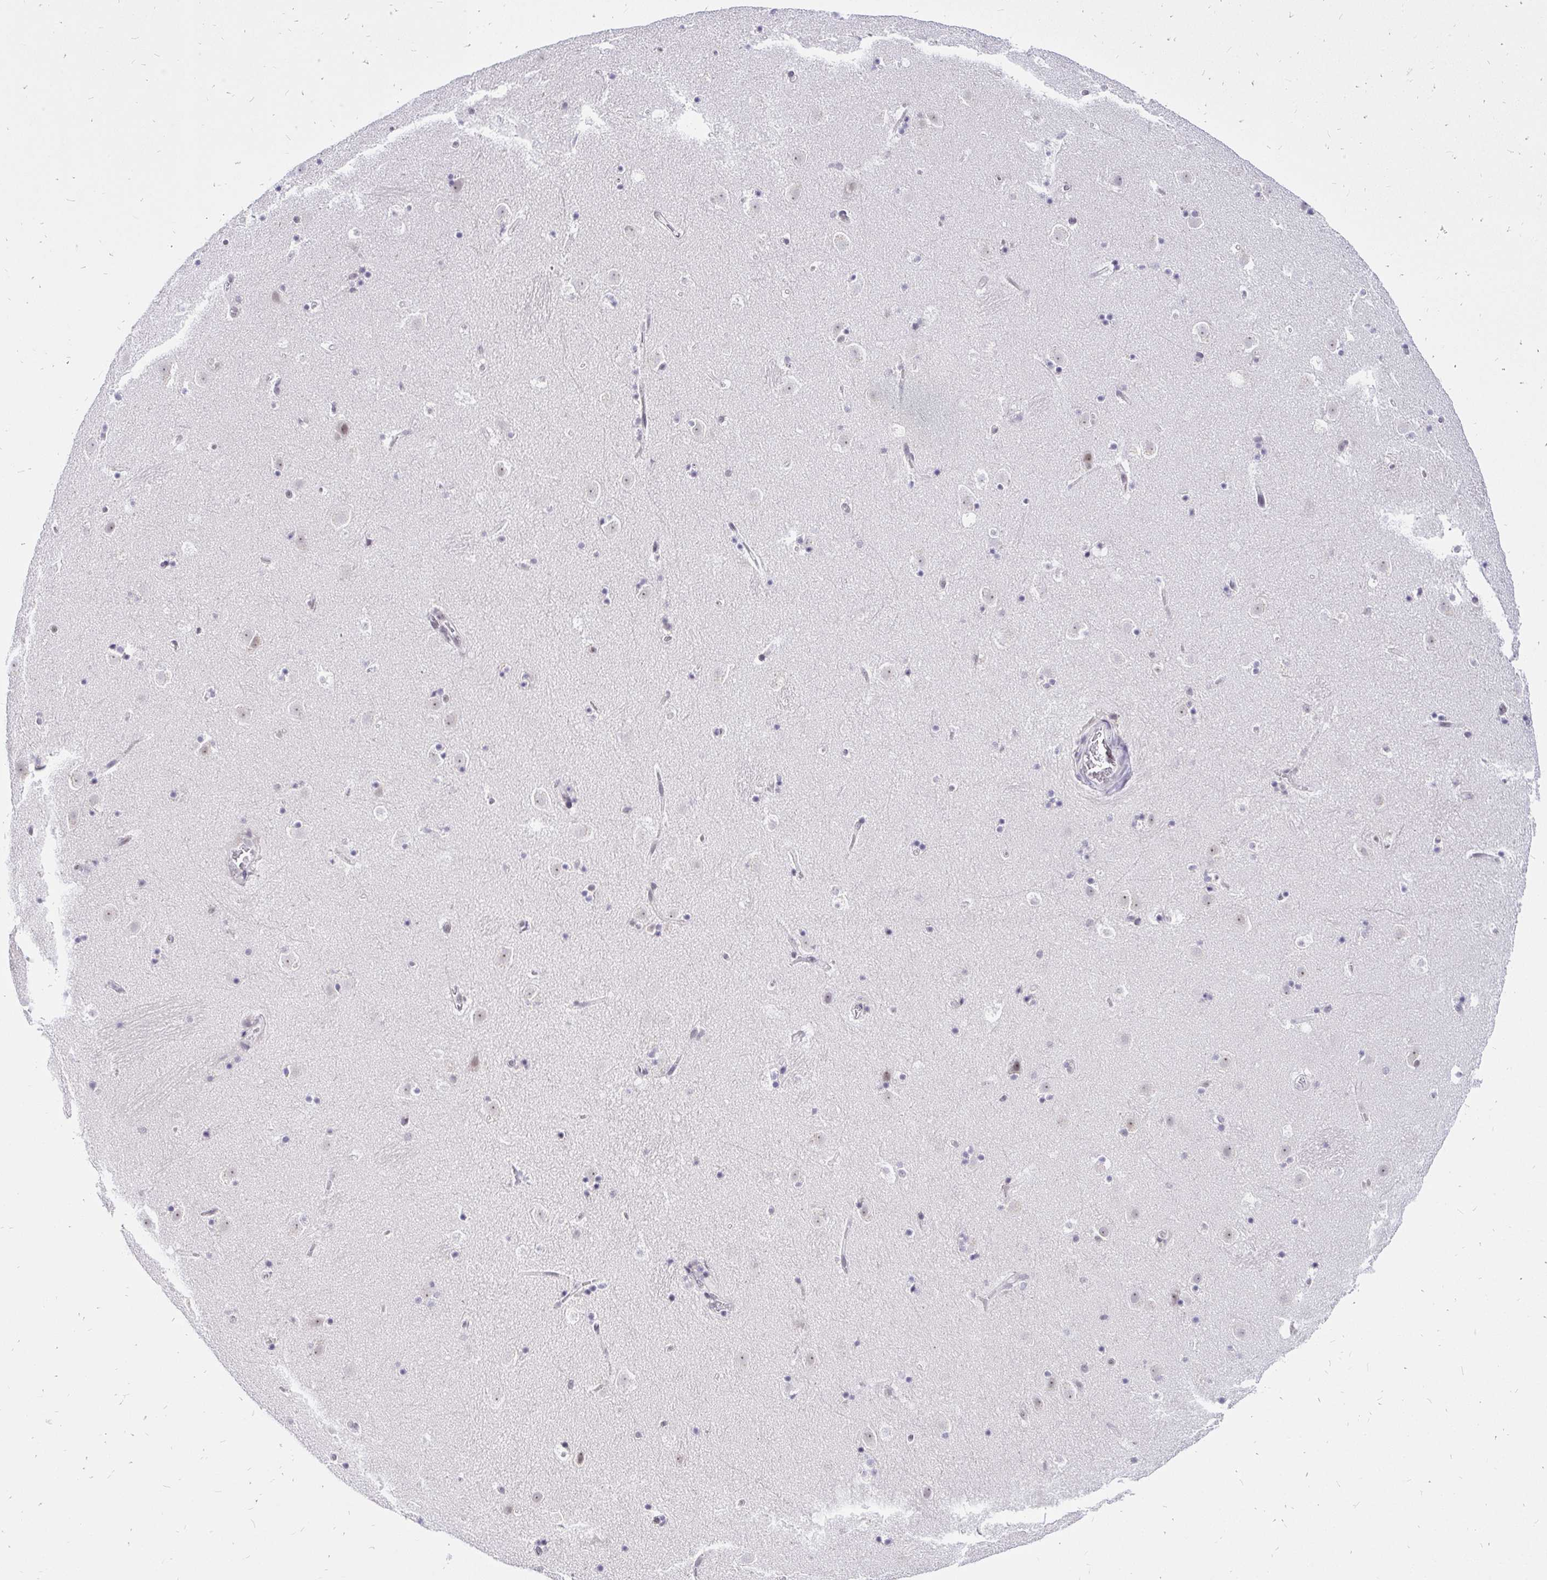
{"staining": {"intensity": "weak", "quantity": "<25%", "location": "nuclear"}, "tissue": "caudate", "cell_type": "Glial cells", "image_type": "normal", "snomed": [{"axis": "morphology", "description": "Normal tissue, NOS"}, {"axis": "topography", "description": "Lateral ventricle wall"}], "caption": "IHC image of unremarkable caudate stained for a protein (brown), which displays no positivity in glial cells.", "gene": "ZNF860", "patient": {"sex": "male", "age": 37}}